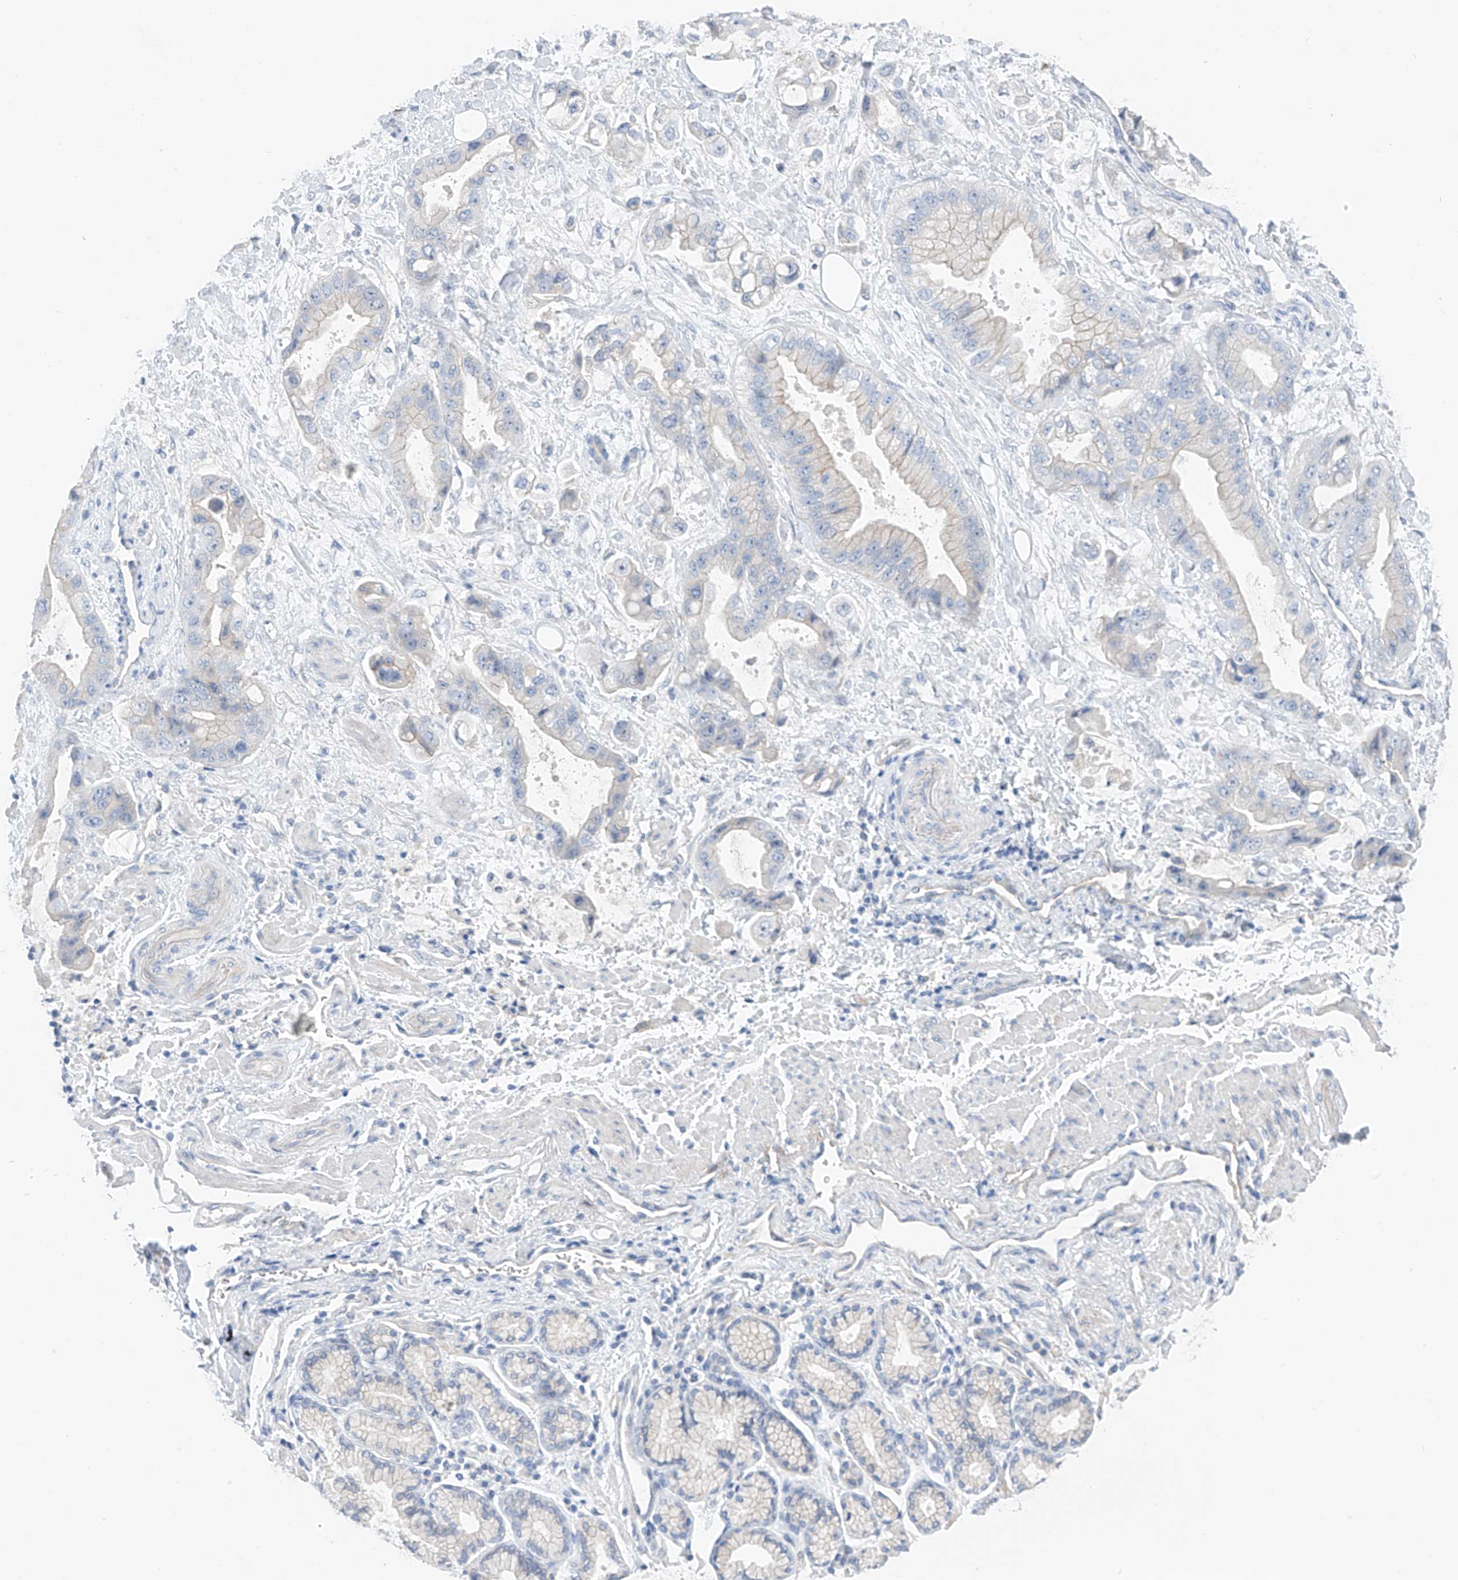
{"staining": {"intensity": "negative", "quantity": "none", "location": "none"}, "tissue": "stomach cancer", "cell_type": "Tumor cells", "image_type": "cancer", "snomed": [{"axis": "morphology", "description": "Adenocarcinoma, NOS"}, {"axis": "topography", "description": "Stomach"}], "caption": "The micrograph displays no significant staining in tumor cells of stomach cancer (adenocarcinoma). The staining was performed using DAB (3,3'-diaminobenzidine) to visualize the protein expression in brown, while the nuclei were stained in blue with hematoxylin (Magnification: 20x).", "gene": "ITGA9", "patient": {"sex": "male", "age": 62}}